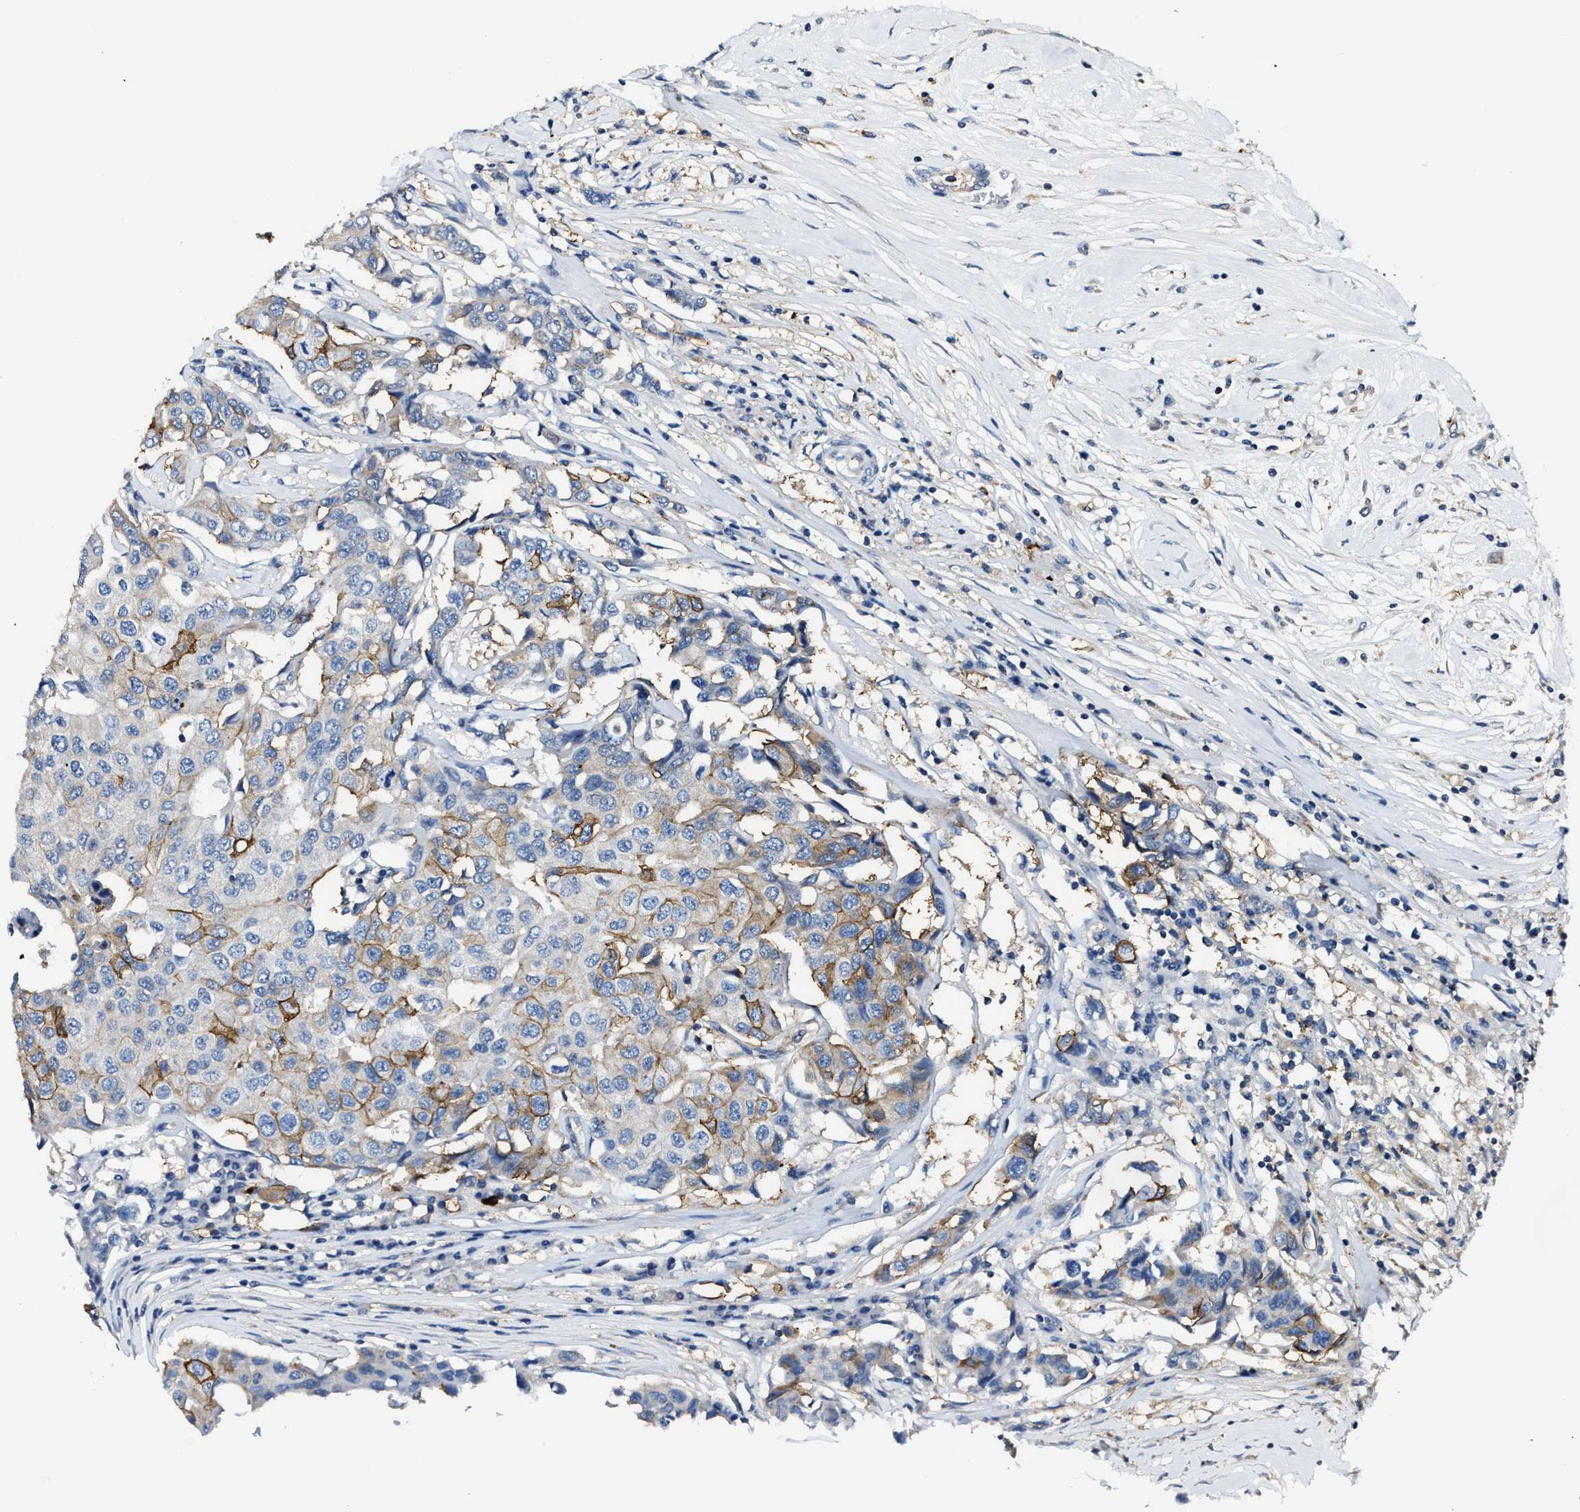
{"staining": {"intensity": "moderate", "quantity": "<25%", "location": "cytoplasmic/membranous"}, "tissue": "breast cancer", "cell_type": "Tumor cells", "image_type": "cancer", "snomed": [{"axis": "morphology", "description": "Duct carcinoma"}, {"axis": "topography", "description": "Breast"}], "caption": "This photomicrograph shows breast cancer stained with immunohistochemistry to label a protein in brown. The cytoplasmic/membranous of tumor cells show moderate positivity for the protein. Nuclei are counter-stained blue.", "gene": "TRAF6", "patient": {"sex": "female", "age": 80}}